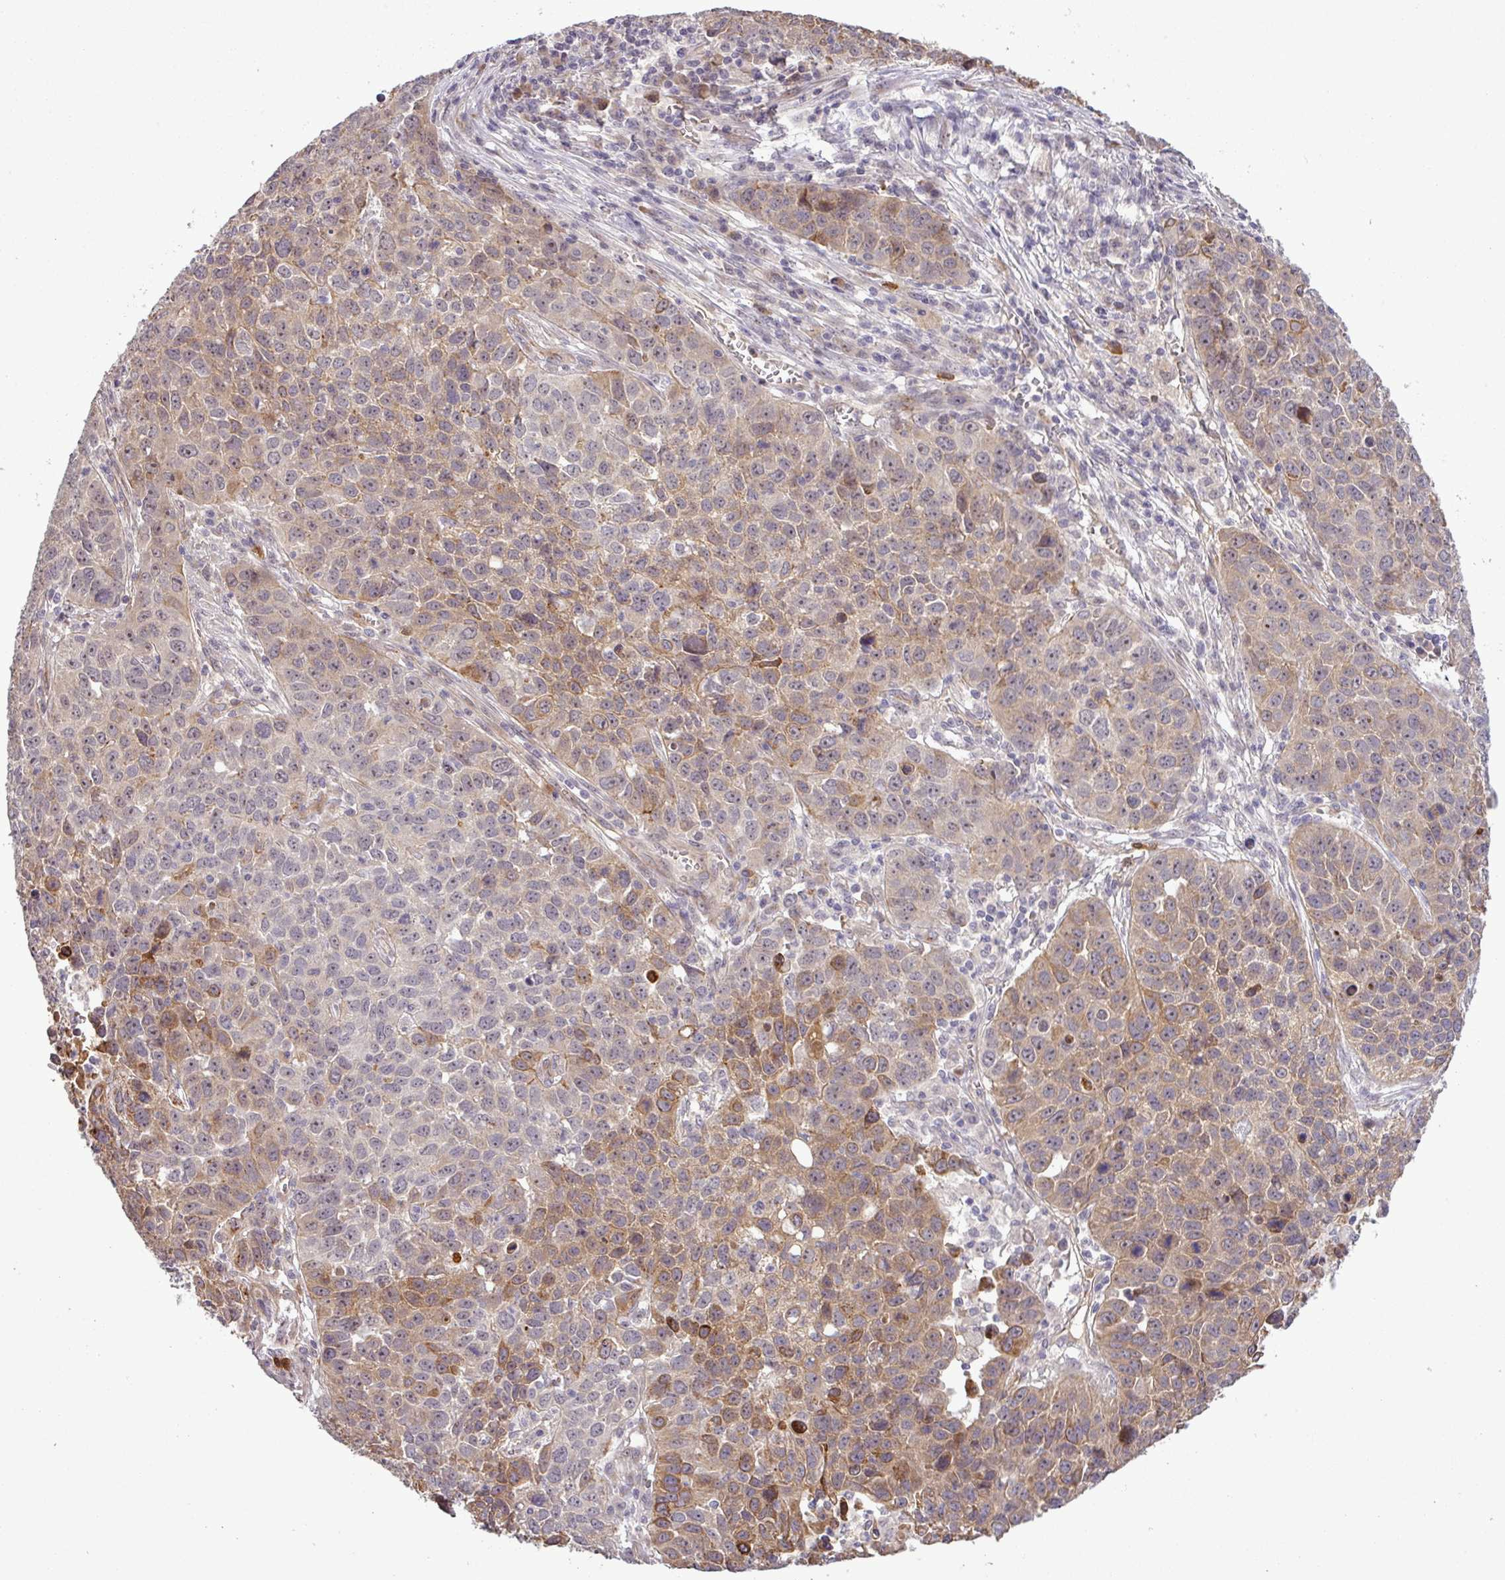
{"staining": {"intensity": "moderate", "quantity": "25%-75%", "location": "cytoplasmic/membranous"}, "tissue": "lung cancer", "cell_type": "Tumor cells", "image_type": "cancer", "snomed": [{"axis": "morphology", "description": "Squamous cell carcinoma, NOS"}, {"axis": "topography", "description": "Lung"}], "caption": "Tumor cells display medium levels of moderate cytoplasmic/membranous positivity in about 25%-75% of cells in squamous cell carcinoma (lung).", "gene": "PCDH1", "patient": {"sex": "male", "age": 76}}